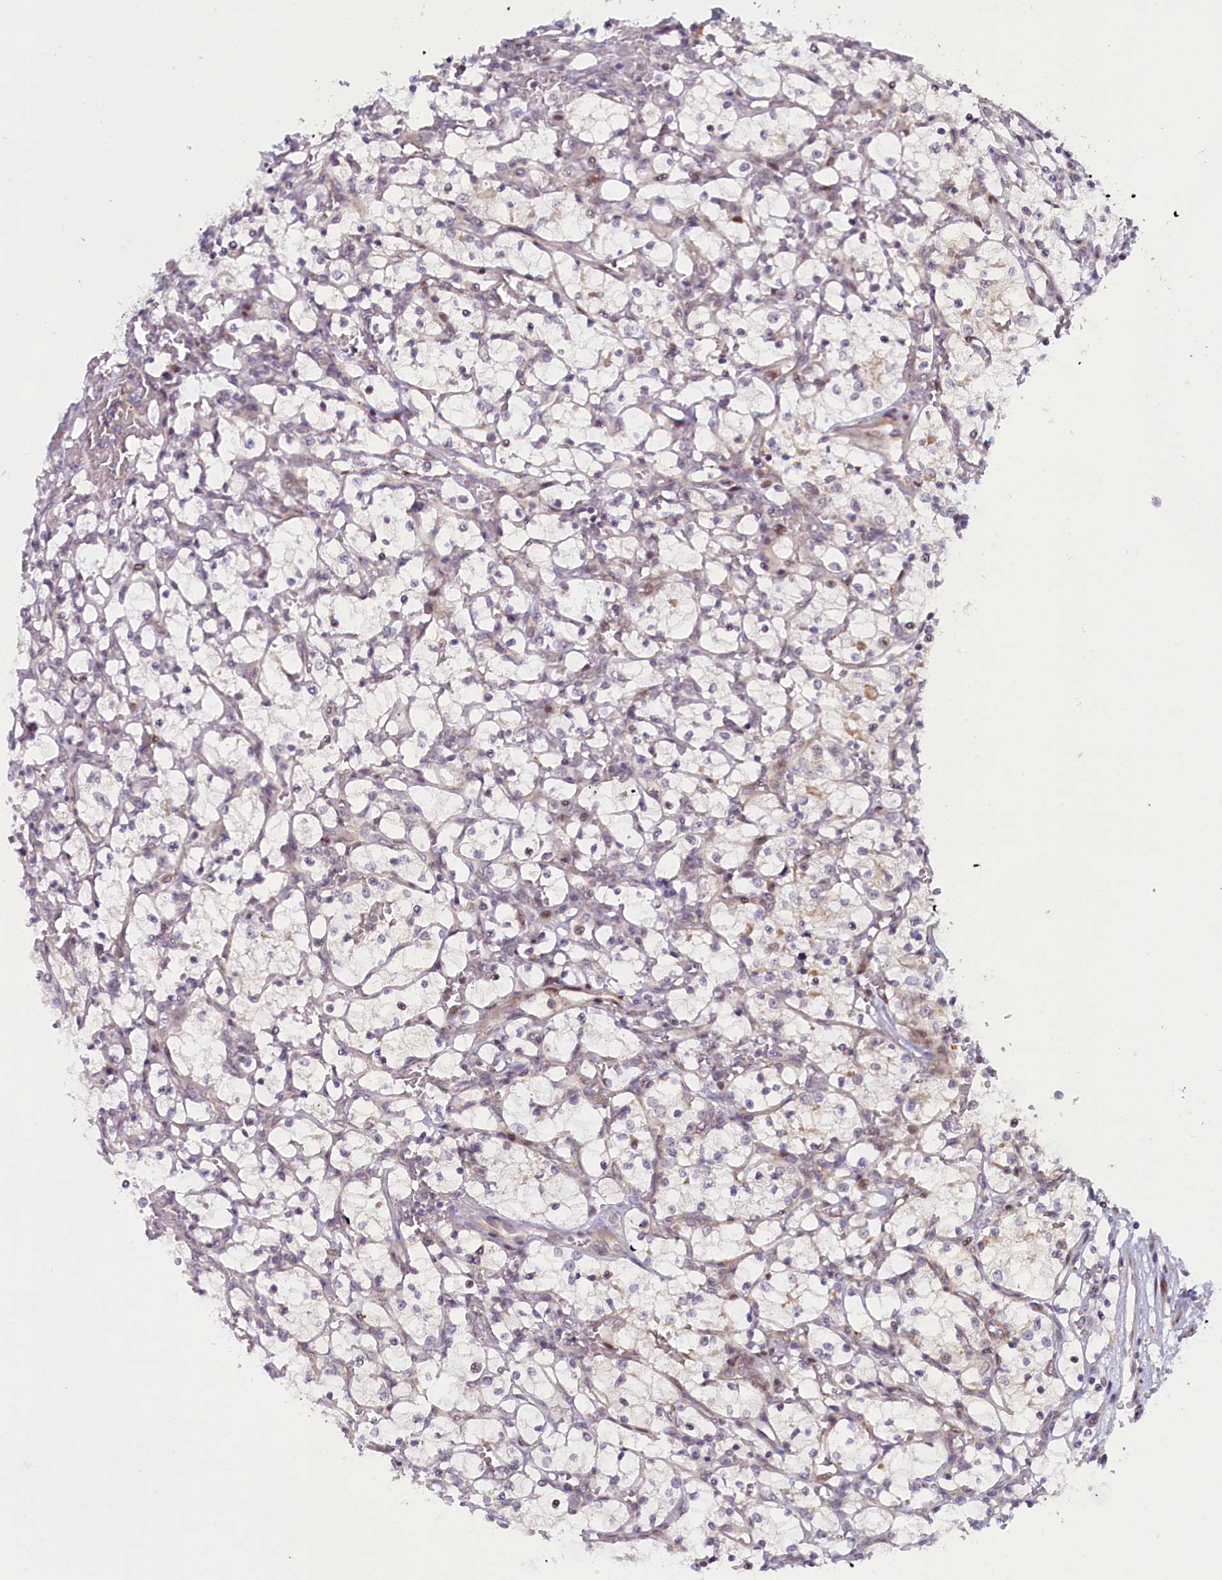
{"staining": {"intensity": "negative", "quantity": "none", "location": "none"}, "tissue": "renal cancer", "cell_type": "Tumor cells", "image_type": "cancer", "snomed": [{"axis": "morphology", "description": "Adenocarcinoma, NOS"}, {"axis": "topography", "description": "Kidney"}], "caption": "Adenocarcinoma (renal) stained for a protein using immunohistochemistry (IHC) displays no expression tumor cells.", "gene": "CCL23", "patient": {"sex": "female", "age": 69}}